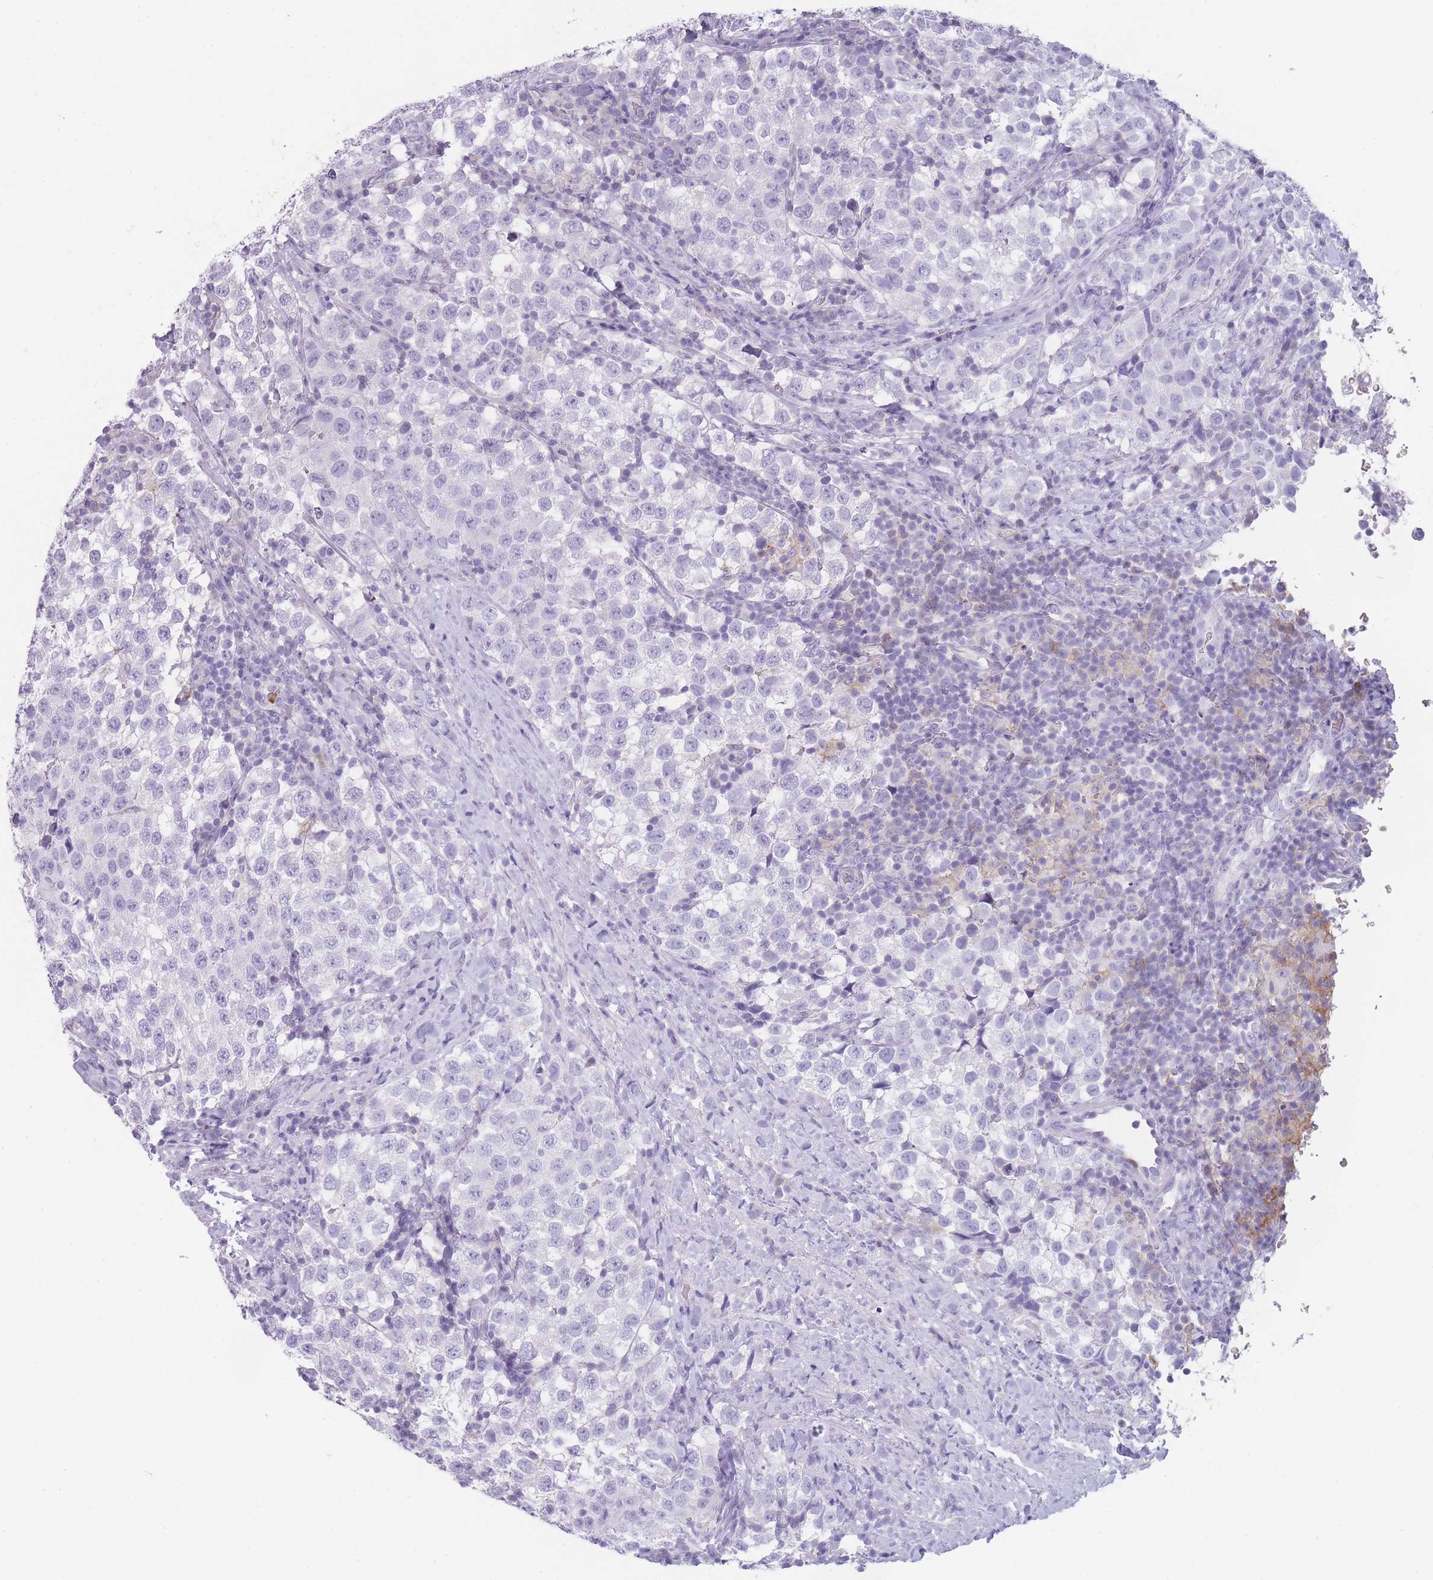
{"staining": {"intensity": "negative", "quantity": "none", "location": "none"}, "tissue": "testis cancer", "cell_type": "Tumor cells", "image_type": "cancer", "snomed": [{"axis": "morphology", "description": "Seminoma, NOS"}, {"axis": "topography", "description": "Testis"}], "caption": "Tumor cells show no significant protein staining in seminoma (testis).", "gene": "CR1L", "patient": {"sex": "male", "age": 34}}